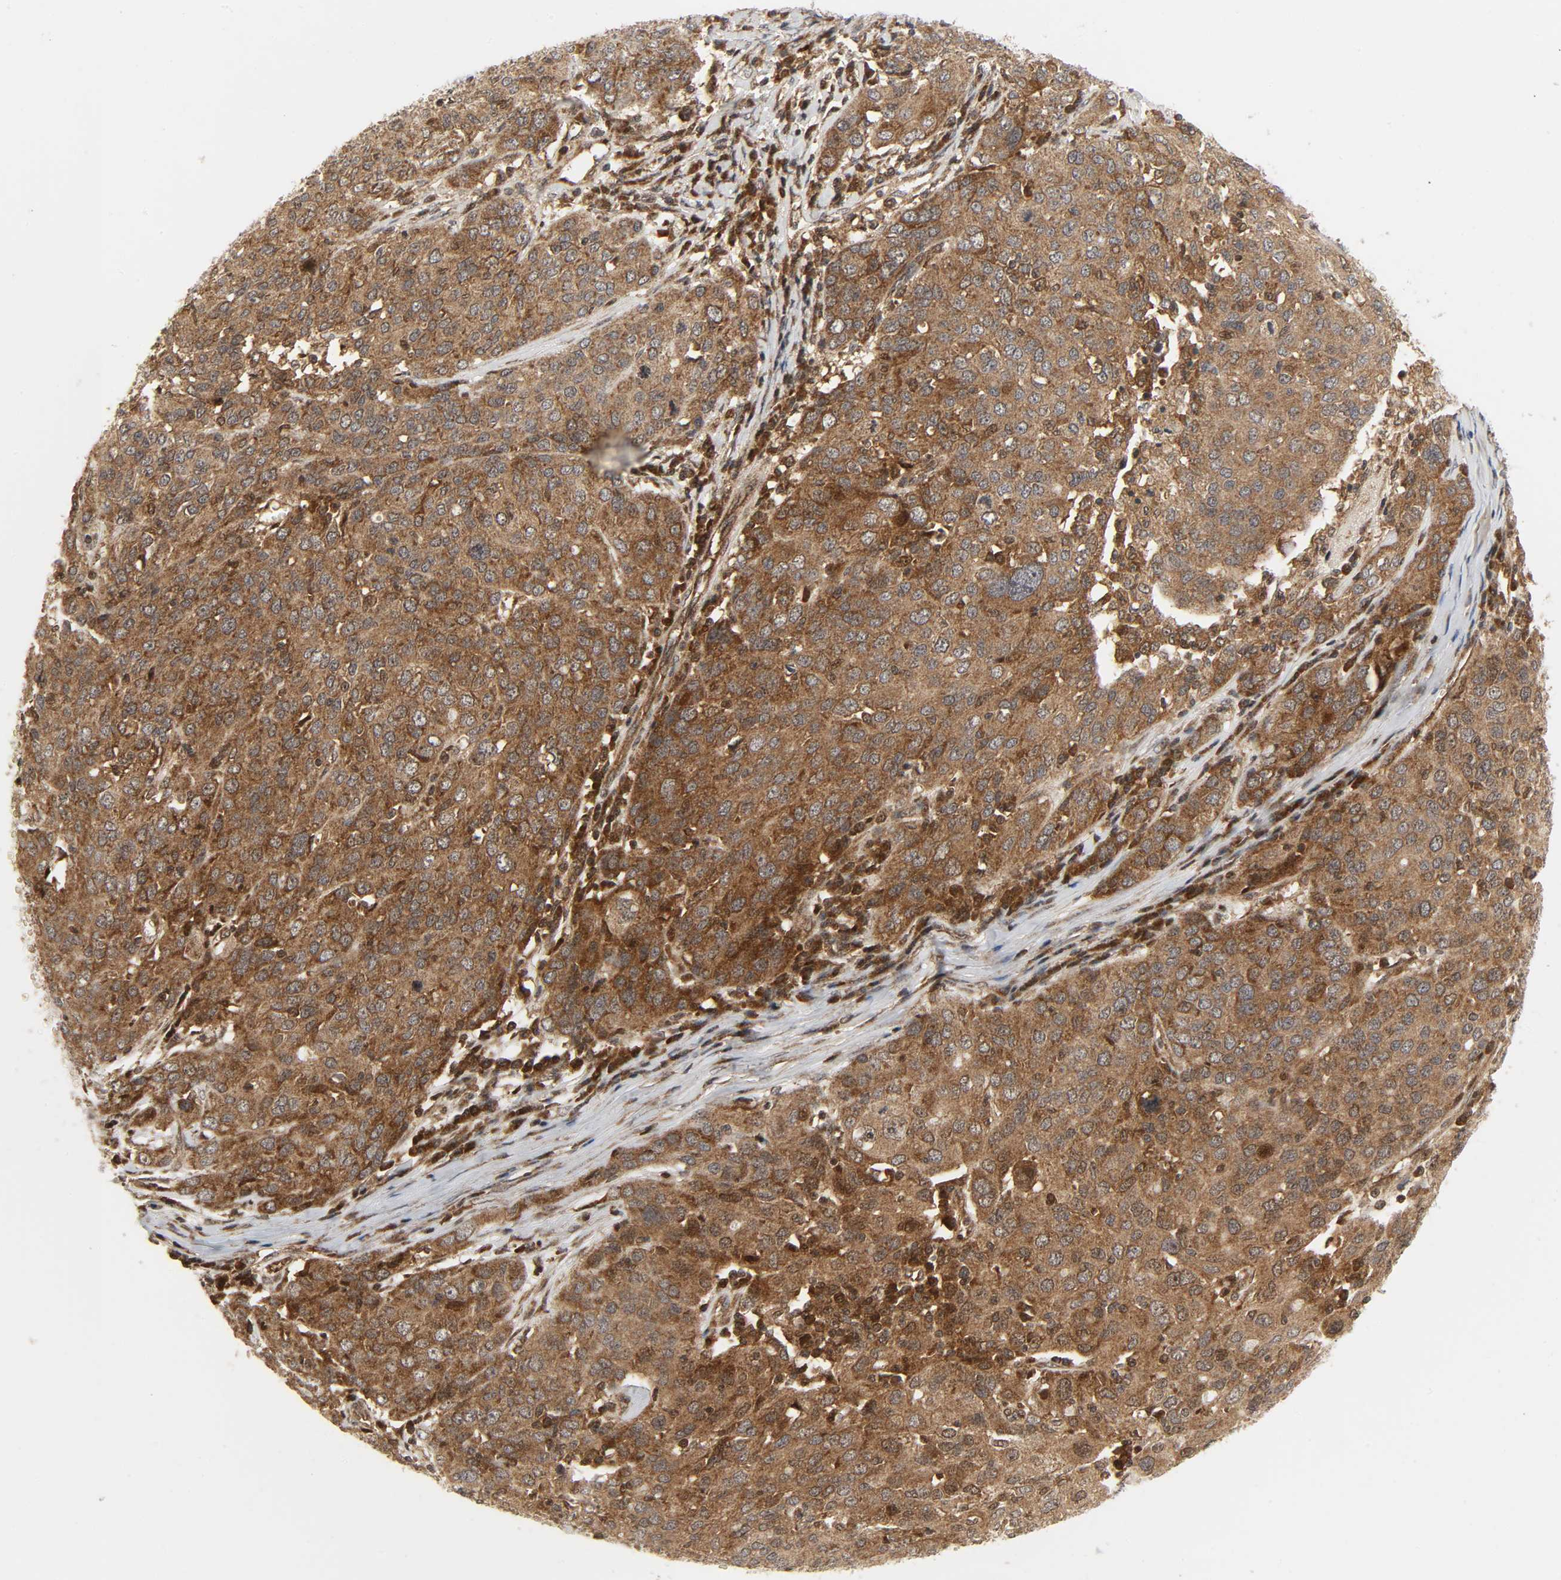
{"staining": {"intensity": "moderate", "quantity": ">75%", "location": "cytoplasmic/membranous"}, "tissue": "ovarian cancer", "cell_type": "Tumor cells", "image_type": "cancer", "snomed": [{"axis": "morphology", "description": "Carcinoma, endometroid"}, {"axis": "topography", "description": "Ovary"}], "caption": "IHC of ovarian endometroid carcinoma reveals medium levels of moderate cytoplasmic/membranous positivity in about >75% of tumor cells. The staining is performed using DAB brown chromogen to label protein expression. The nuclei are counter-stained blue using hematoxylin.", "gene": "CHUK", "patient": {"sex": "female", "age": 50}}